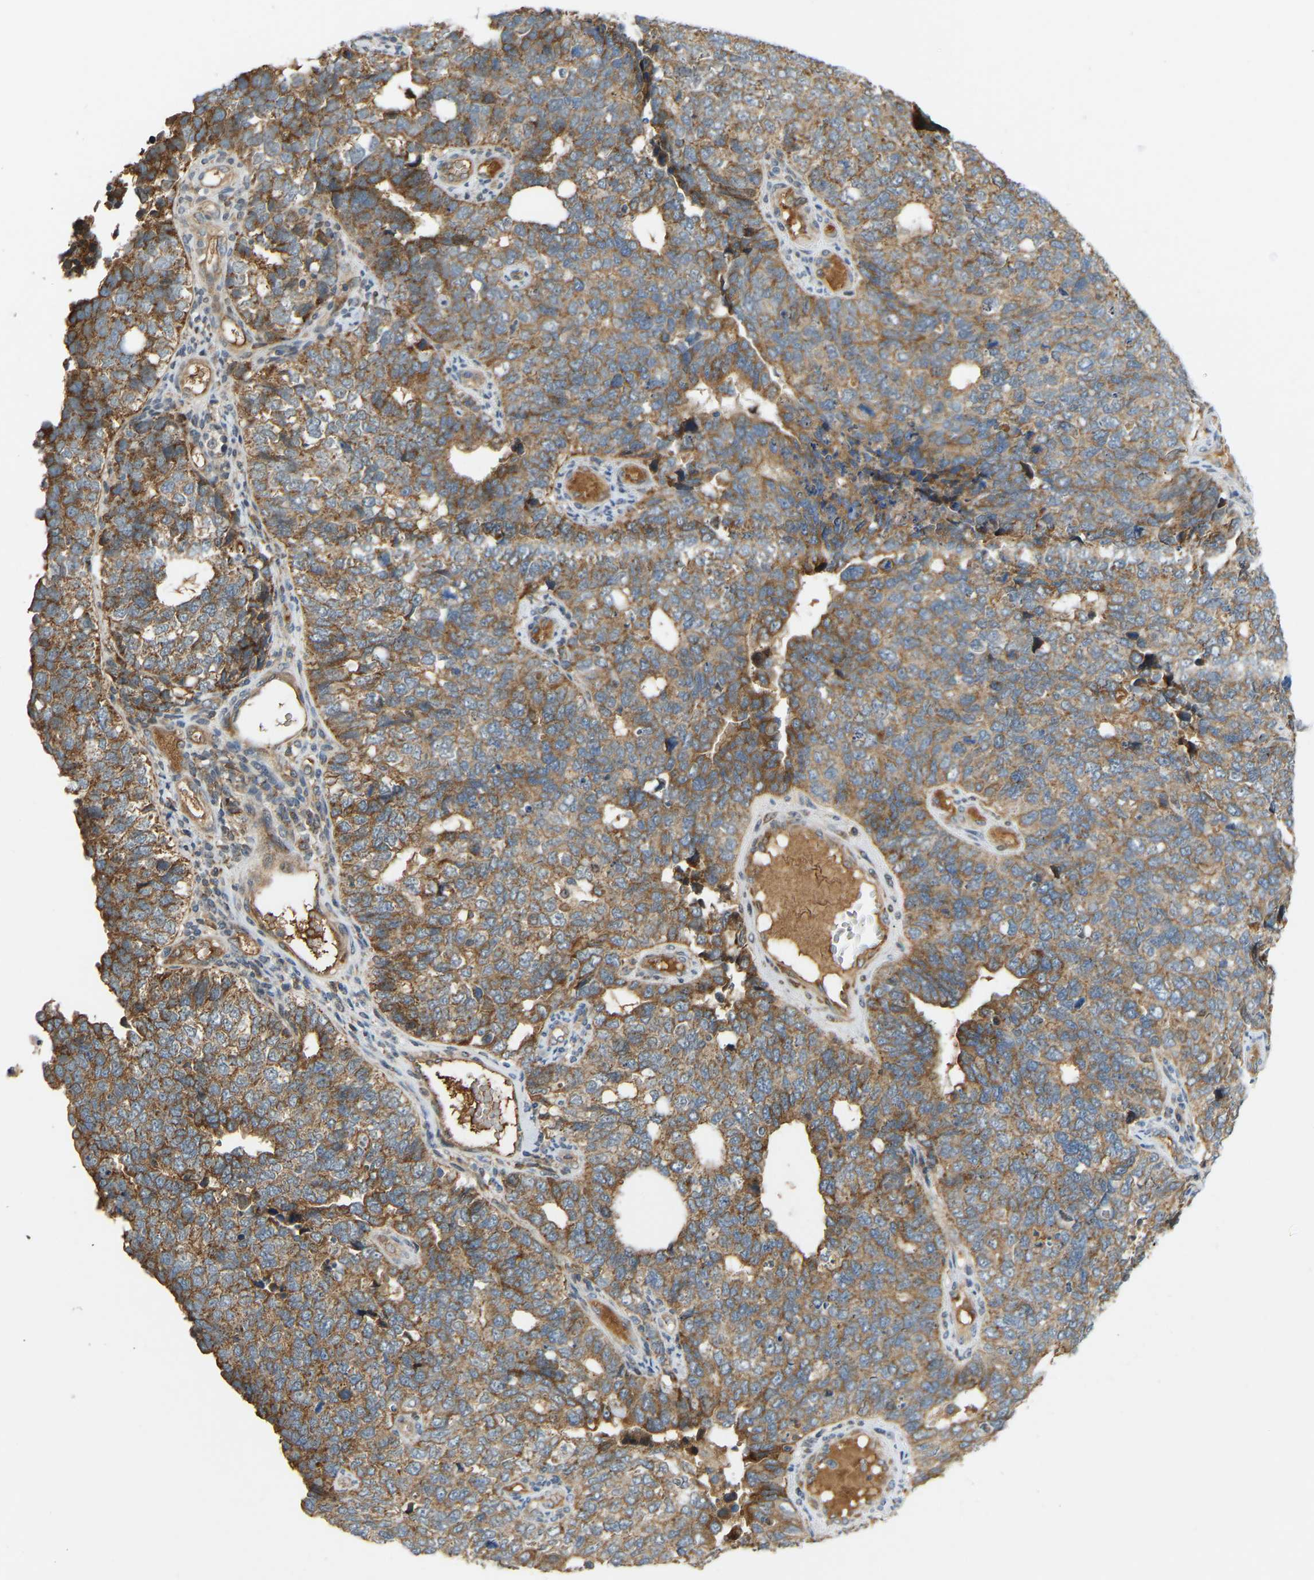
{"staining": {"intensity": "moderate", "quantity": "25%-75%", "location": "cytoplasmic/membranous"}, "tissue": "cervical cancer", "cell_type": "Tumor cells", "image_type": "cancer", "snomed": [{"axis": "morphology", "description": "Squamous cell carcinoma, NOS"}, {"axis": "topography", "description": "Cervix"}], "caption": "DAB (3,3'-diaminobenzidine) immunohistochemical staining of human cervical squamous cell carcinoma exhibits moderate cytoplasmic/membranous protein positivity in approximately 25%-75% of tumor cells. (brown staining indicates protein expression, while blue staining denotes nuclei).", "gene": "PTCD1", "patient": {"sex": "female", "age": 63}}